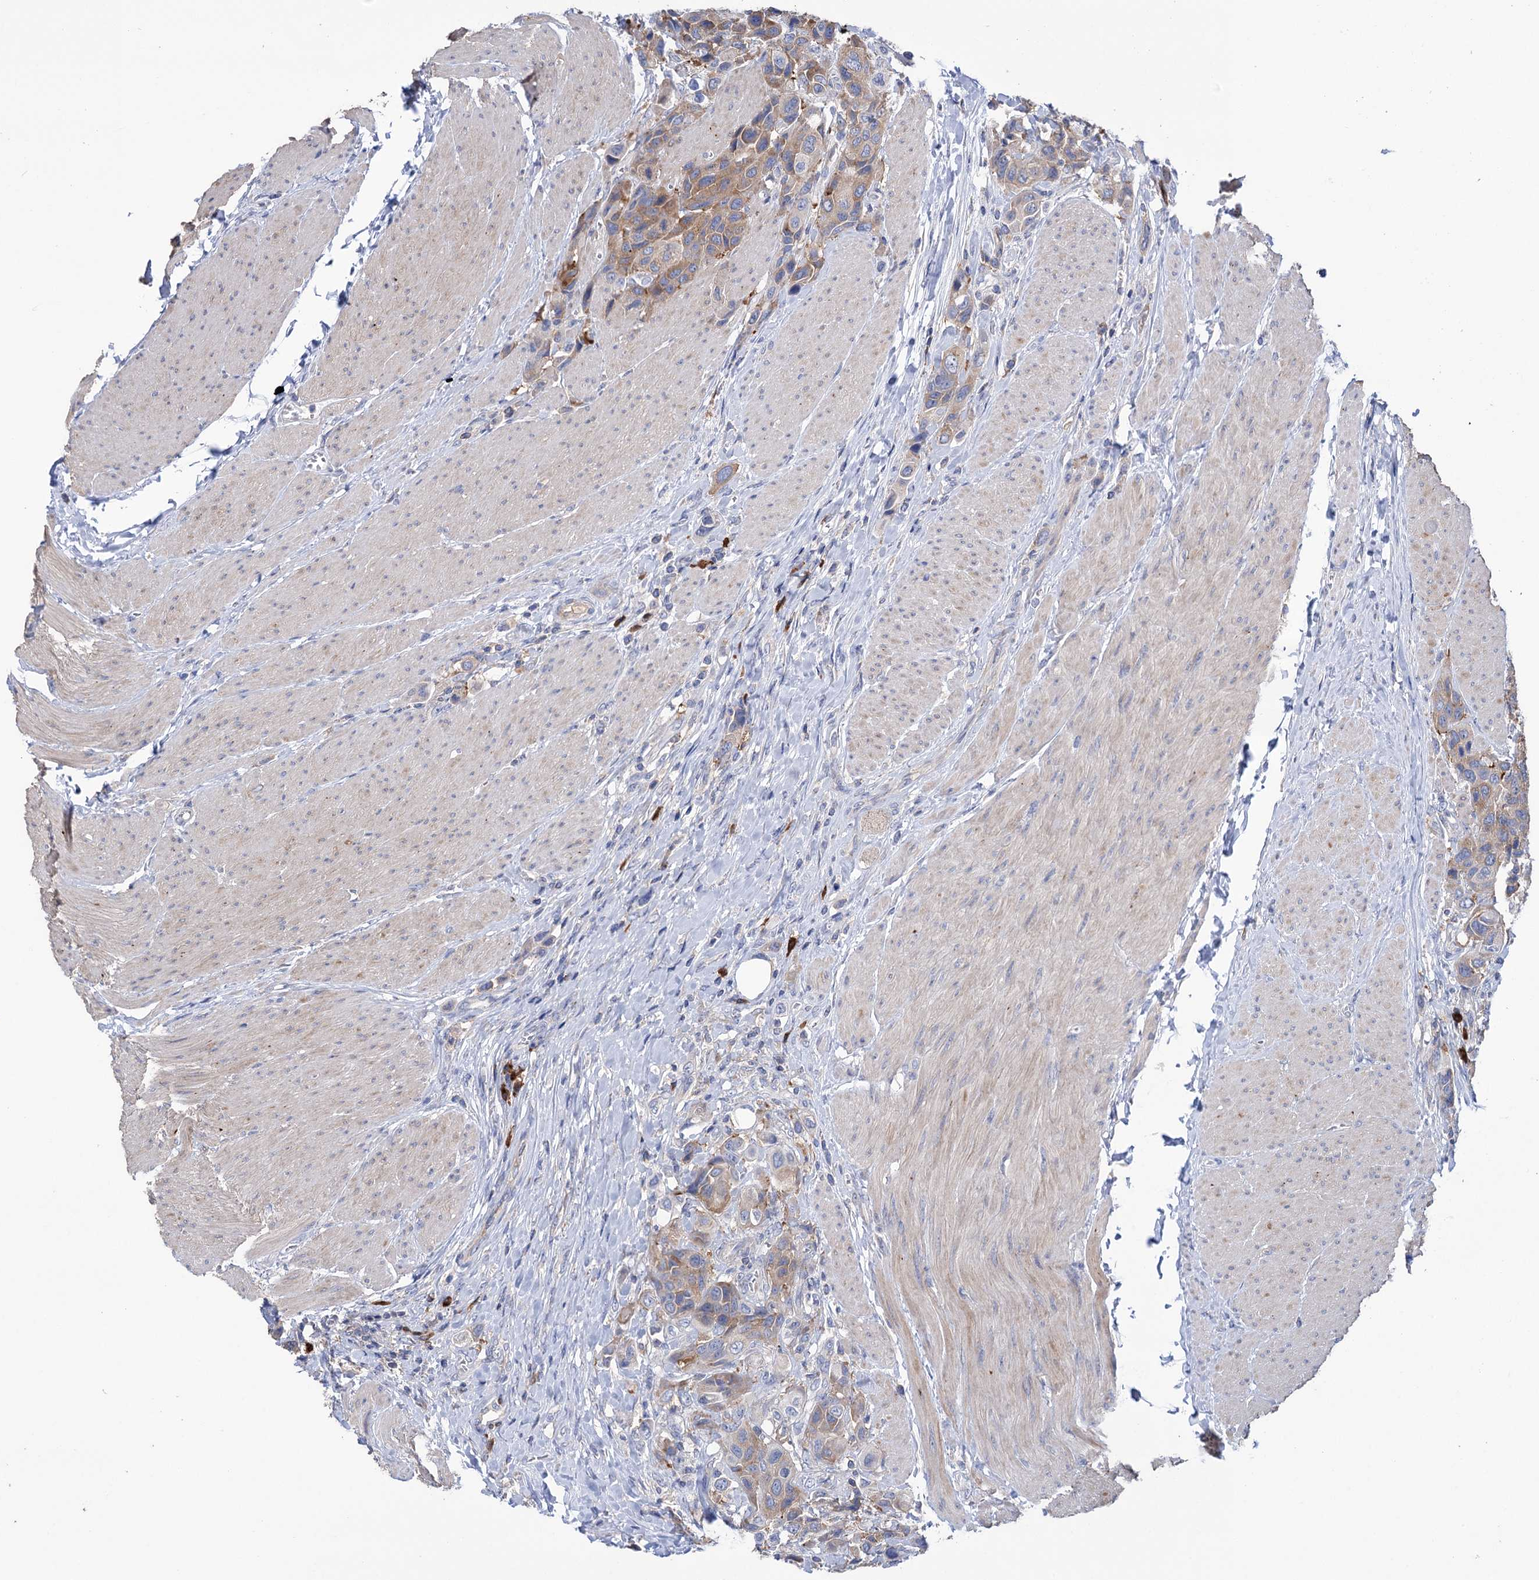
{"staining": {"intensity": "moderate", "quantity": "25%-75%", "location": "cytoplasmic/membranous"}, "tissue": "urothelial cancer", "cell_type": "Tumor cells", "image_type": "cancer", "snomed": [{"axis": "morphology", "description": "Urothelial carcinoma, High grade"}, {"axis": "topography", "description": "Urinary bladder"}], "caption": "Moderate cytoplasmic/membranous positivity for a protein is identified in approximately 25%-75% of tumor cells of urothelial carcinoma (high-grade) using immunohistochemistry.", "gene": "BBS4", "patient": {"sex": "male", "age": 50}}